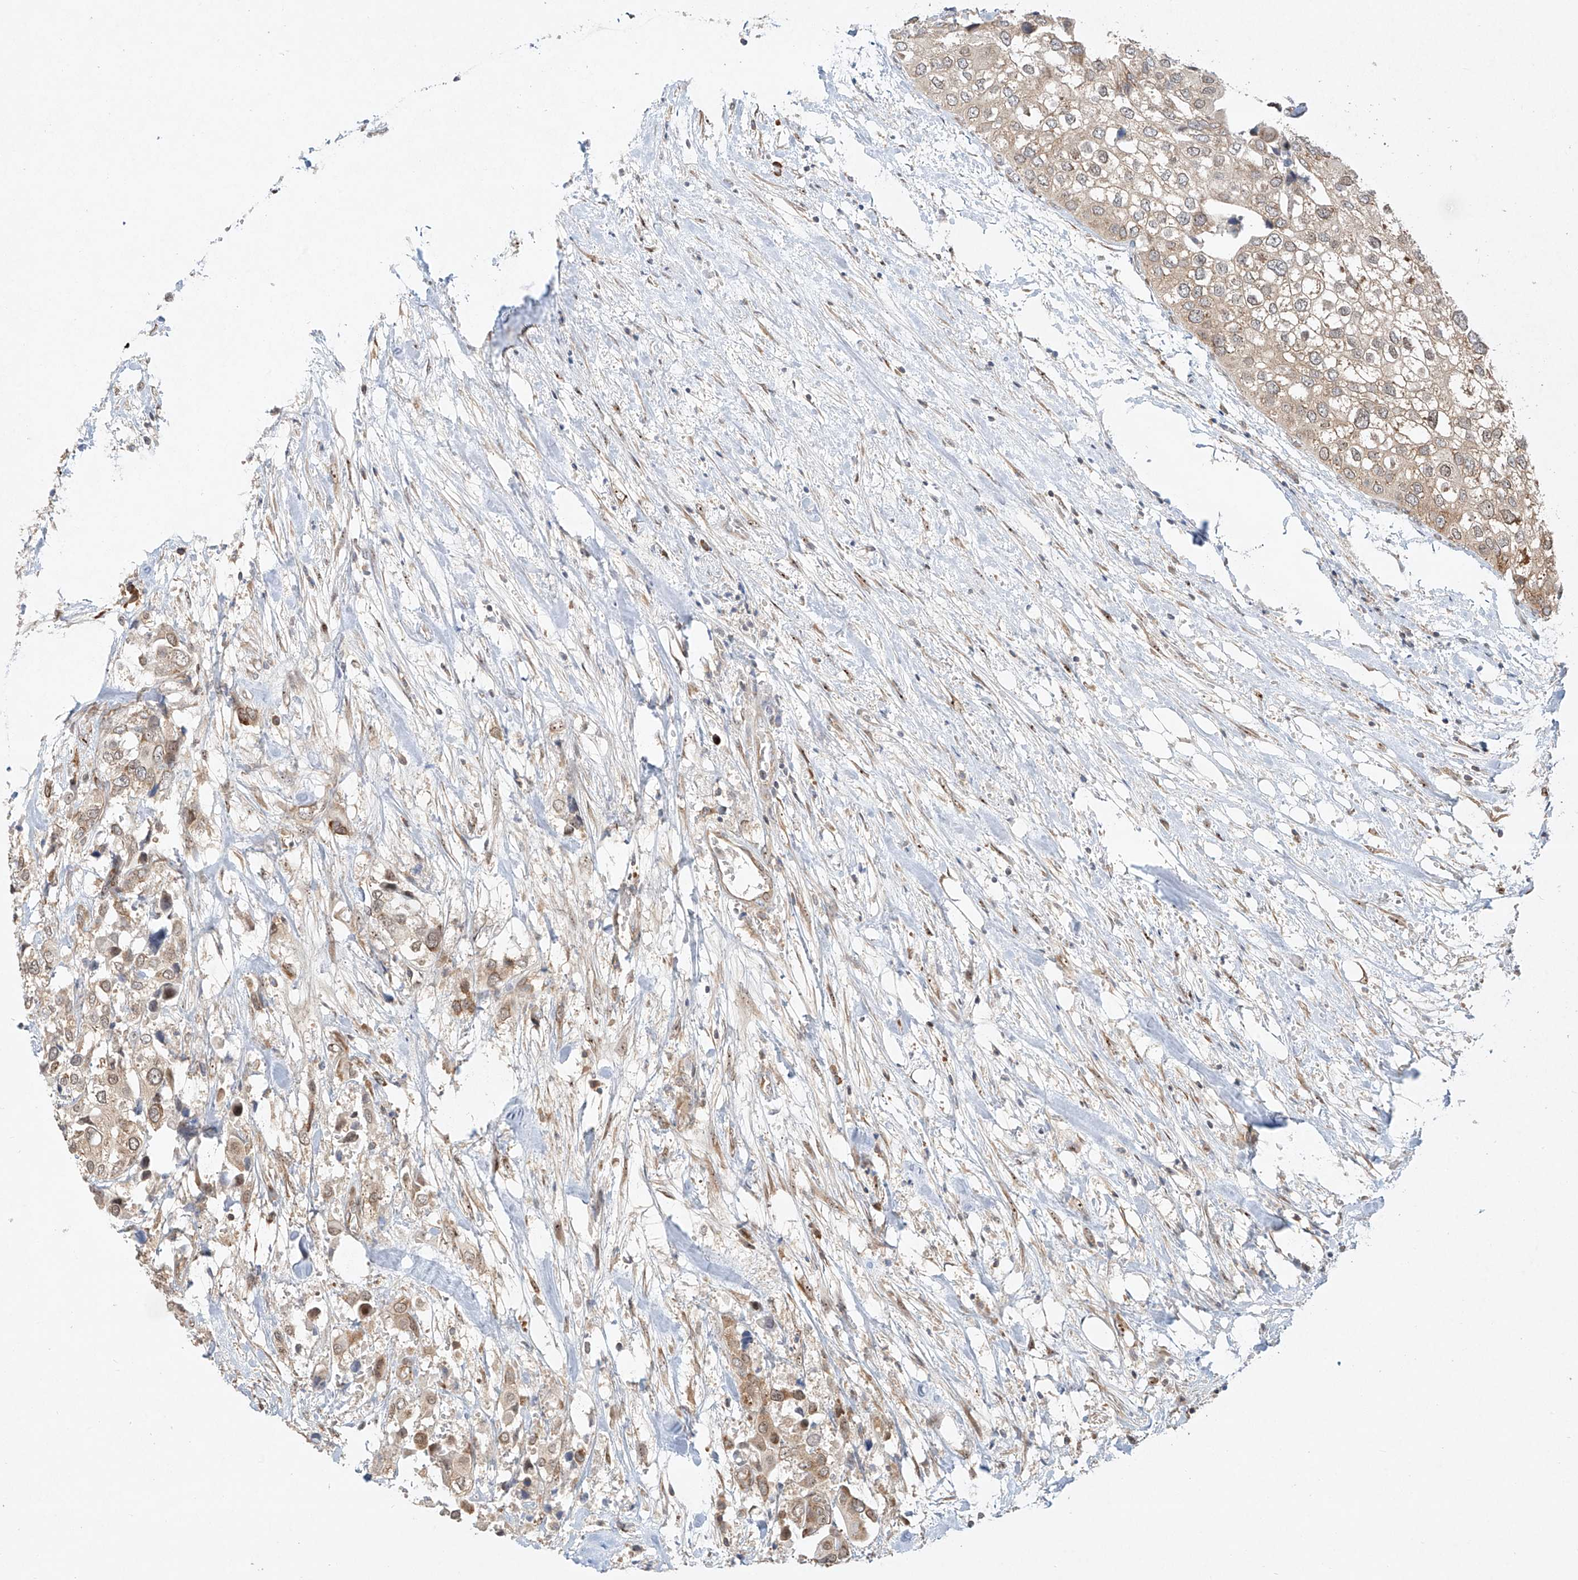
{"staining": {"intensity": "weak", "quantity": "25%-75%", "location": "cytoplasmic/membranous"}, "tissue": "urothelial cancer", "cell_type": "Tumor cells", "image_type": "cancer", "snomed": [{"axis": "morphology", "description": "Urothelial carcinoma, High grade"}, {"axis": "topography", "description": "Urinary bladder"}], "caption": "Immunohistochemical staining of urothelial carcinoma (high-grade) reveals low levels of weak cytoplasmic/membranous expression in approximately 25%-75% of tumor cells.", "gene": "TASP1", "patient": {"sex": "male", "age": 64}}